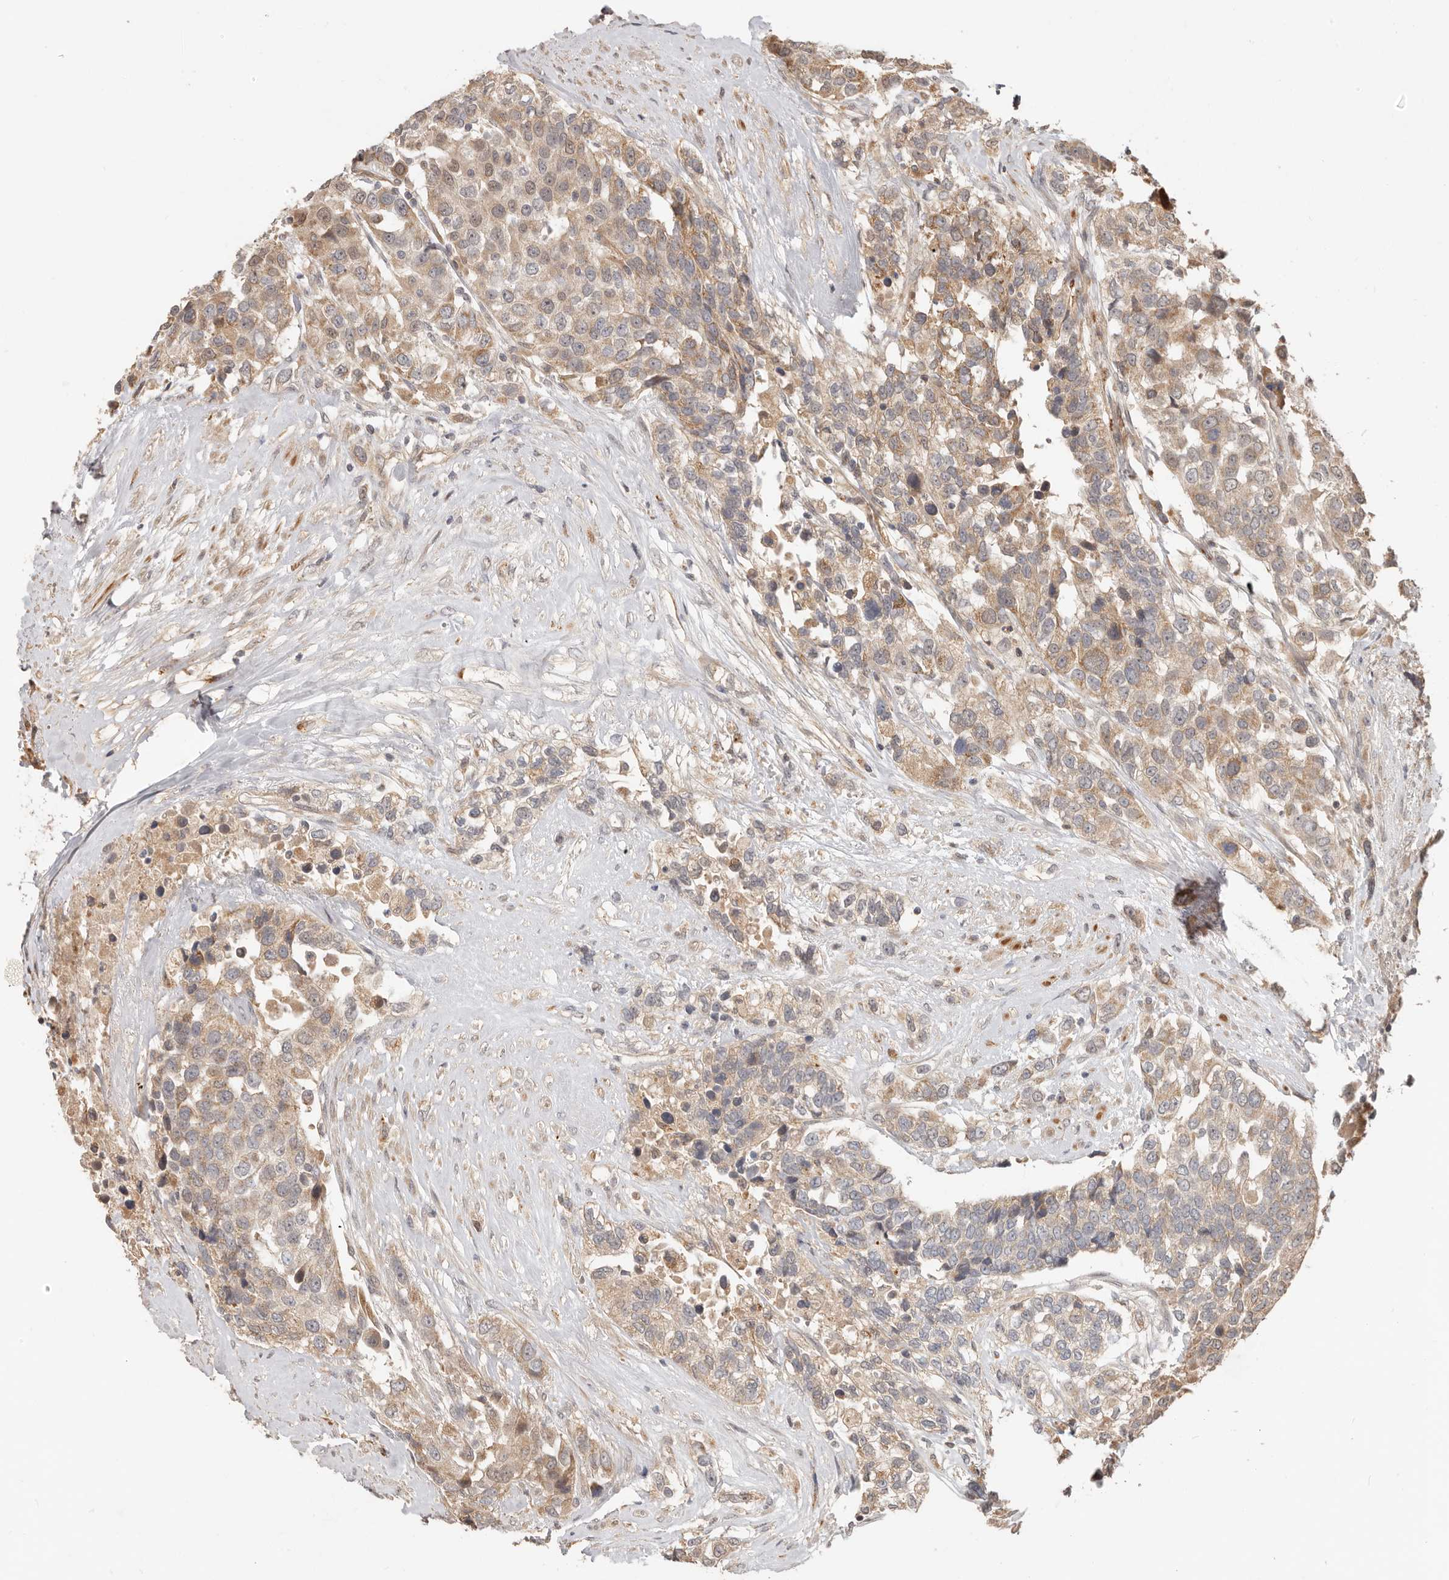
{"staining": {"intensity": "moderate", "quantity": ">75%", "location": "cytoplasmic/membranous"}, "tissue": "urothelial cancer", "cell_type": "Tumor cells", "image_type": "cancer", "snomed": [{"axis": "morphology", "description": "Urothelial carcinoma, High grade"}, {"axis": "topography", "description": "Urinary bladder"}], "caption": "Urothelial carcinoma (high-grade) stained for a protein displays moderate cytoplasmic/membranous positivity in tumor cells. The staining was performed using DAB, with brown indicating positive protein expression. Nuclei are stained blue with hematoxylin.", "gene": "MTFR2", "patient": {"sex": "female", "age": 80}}